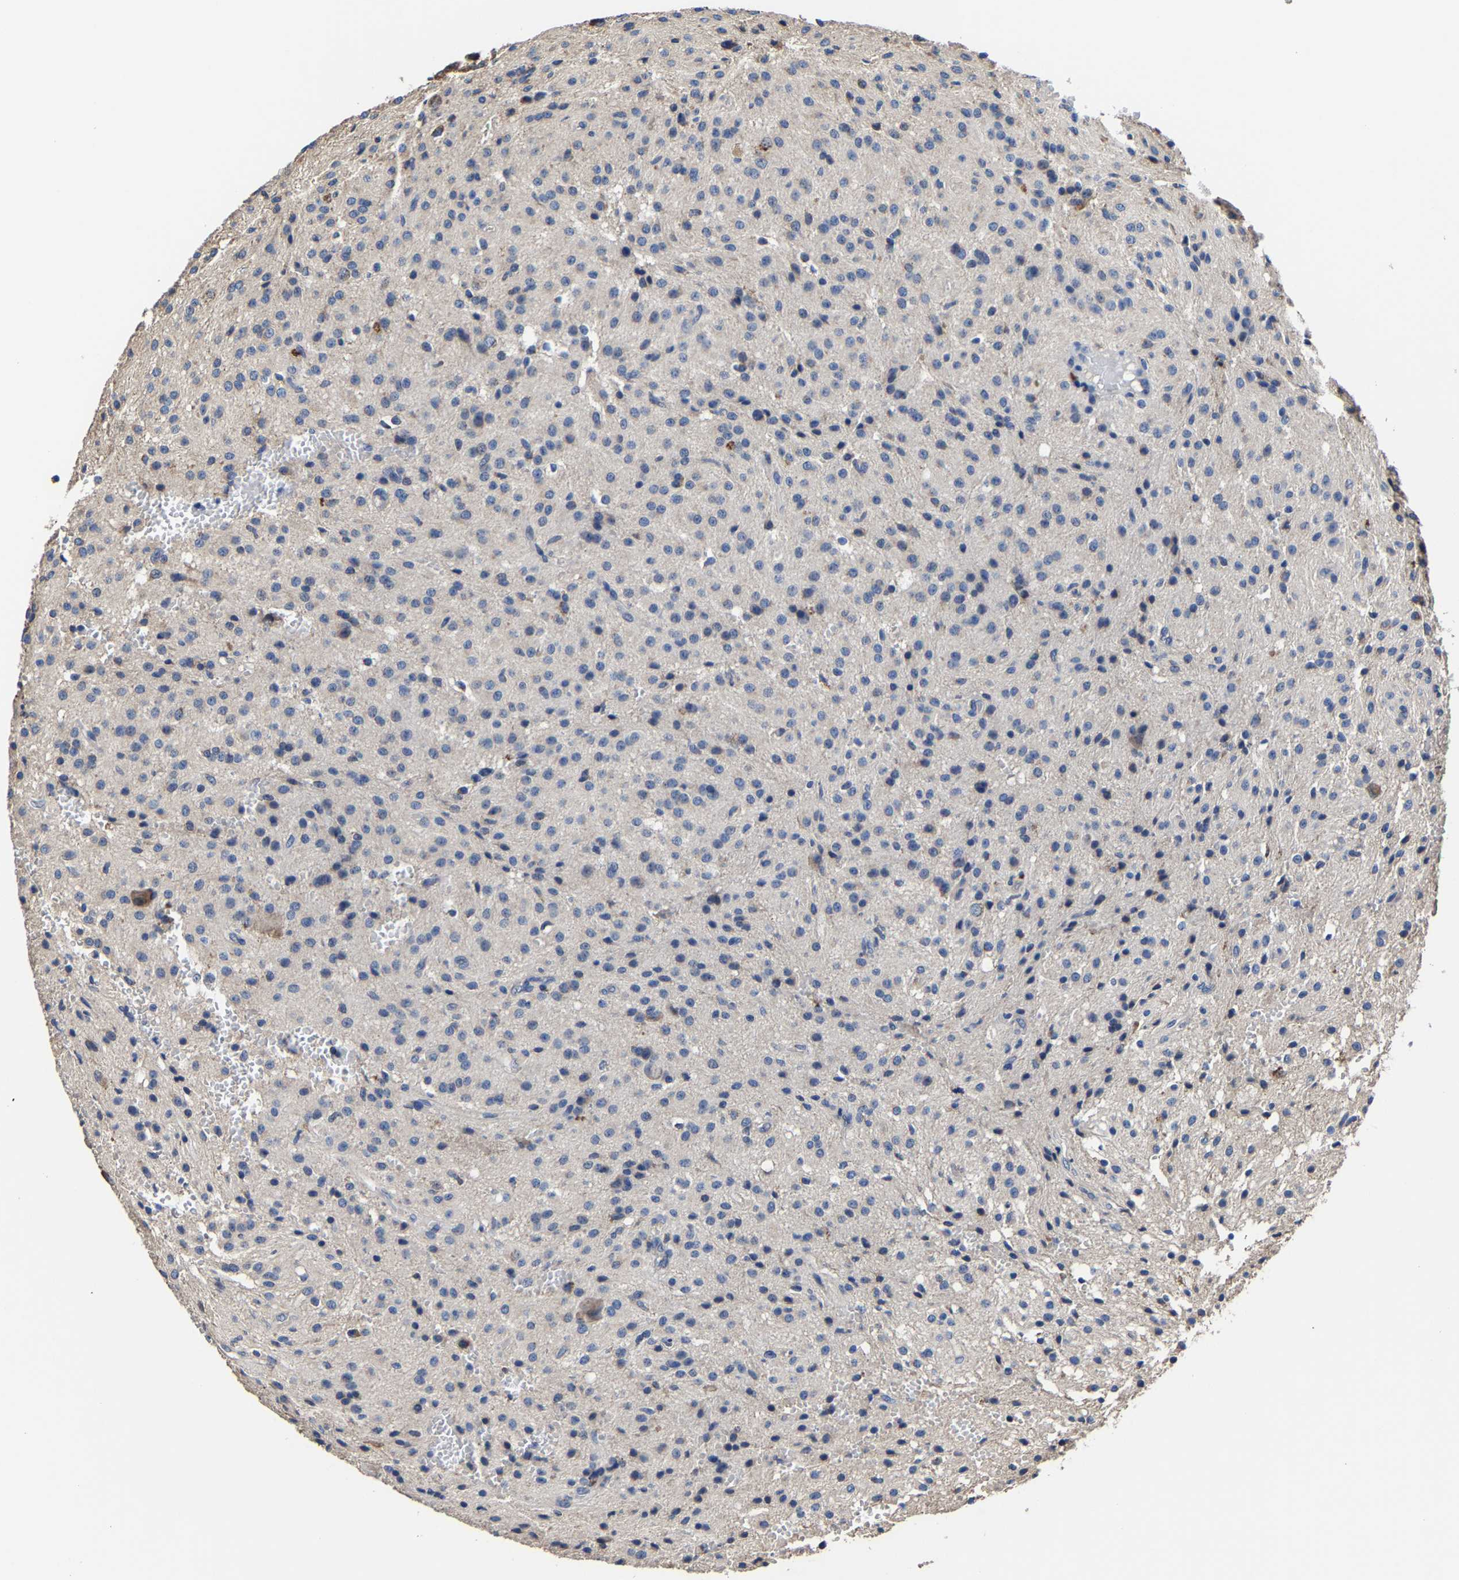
{"staining": {"intensity": "negative", "quantity": "none", "location": "none"}, "tissue": "glioma", "cell_type": "Tumor cells", "image_type": "cancer", "snomed": [{"axis": "morphology", "description": "Glioma, malignant, High grade"}, {"axis": "topography", "description": "Brain"}], "caption": "This image is of malignant high-grade glioma stained with IHC to label a protein in brown with the nuclei are counter-stained blue. There is no staining in tumor cells.", "gene": "ZCCHC7", "patient": {"sex": "female", "age": 59}}